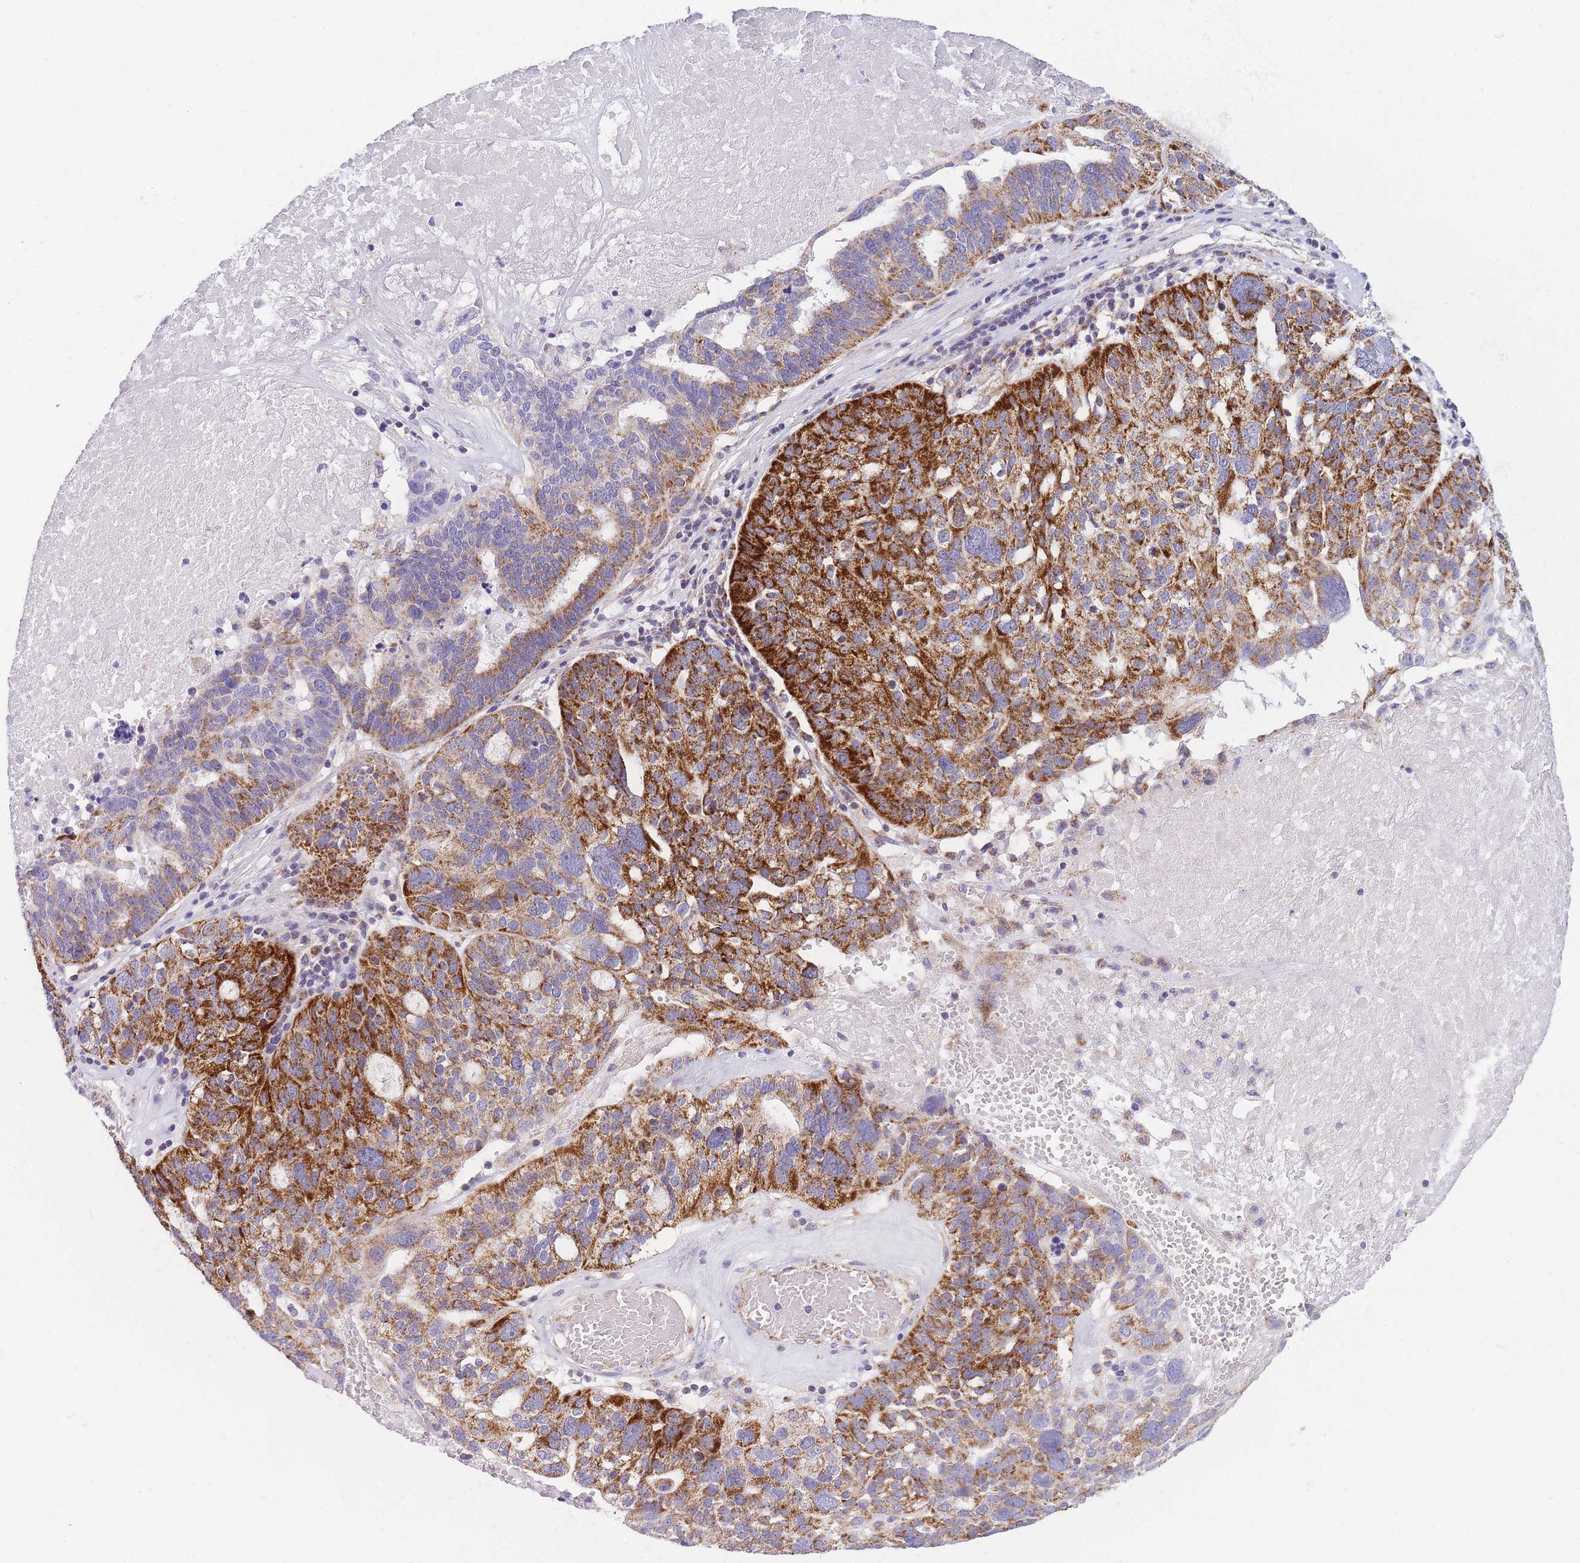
{"staining": {"intensity": "strong", "quantity": "25%-75%", "location": "cytoplasmic/membranous"}, "tissue": "ovarian cancer", "cell_type": "Tumor cells", "image_type": "cancer", "snomed": [{"axis": "morphology", "description": "Cystadenocarcinoma, serous, NOS"}, {"axis": "topography", "description": "Ovary"}], "caption": "A high amount of strong cytoplasmic/membranous expression is appreciated in approximately 25%-75% of tumor cells in ovarian cancer tissue.", "gene": "MRPS11", "patient": {"sex": "female", "age": 59}}